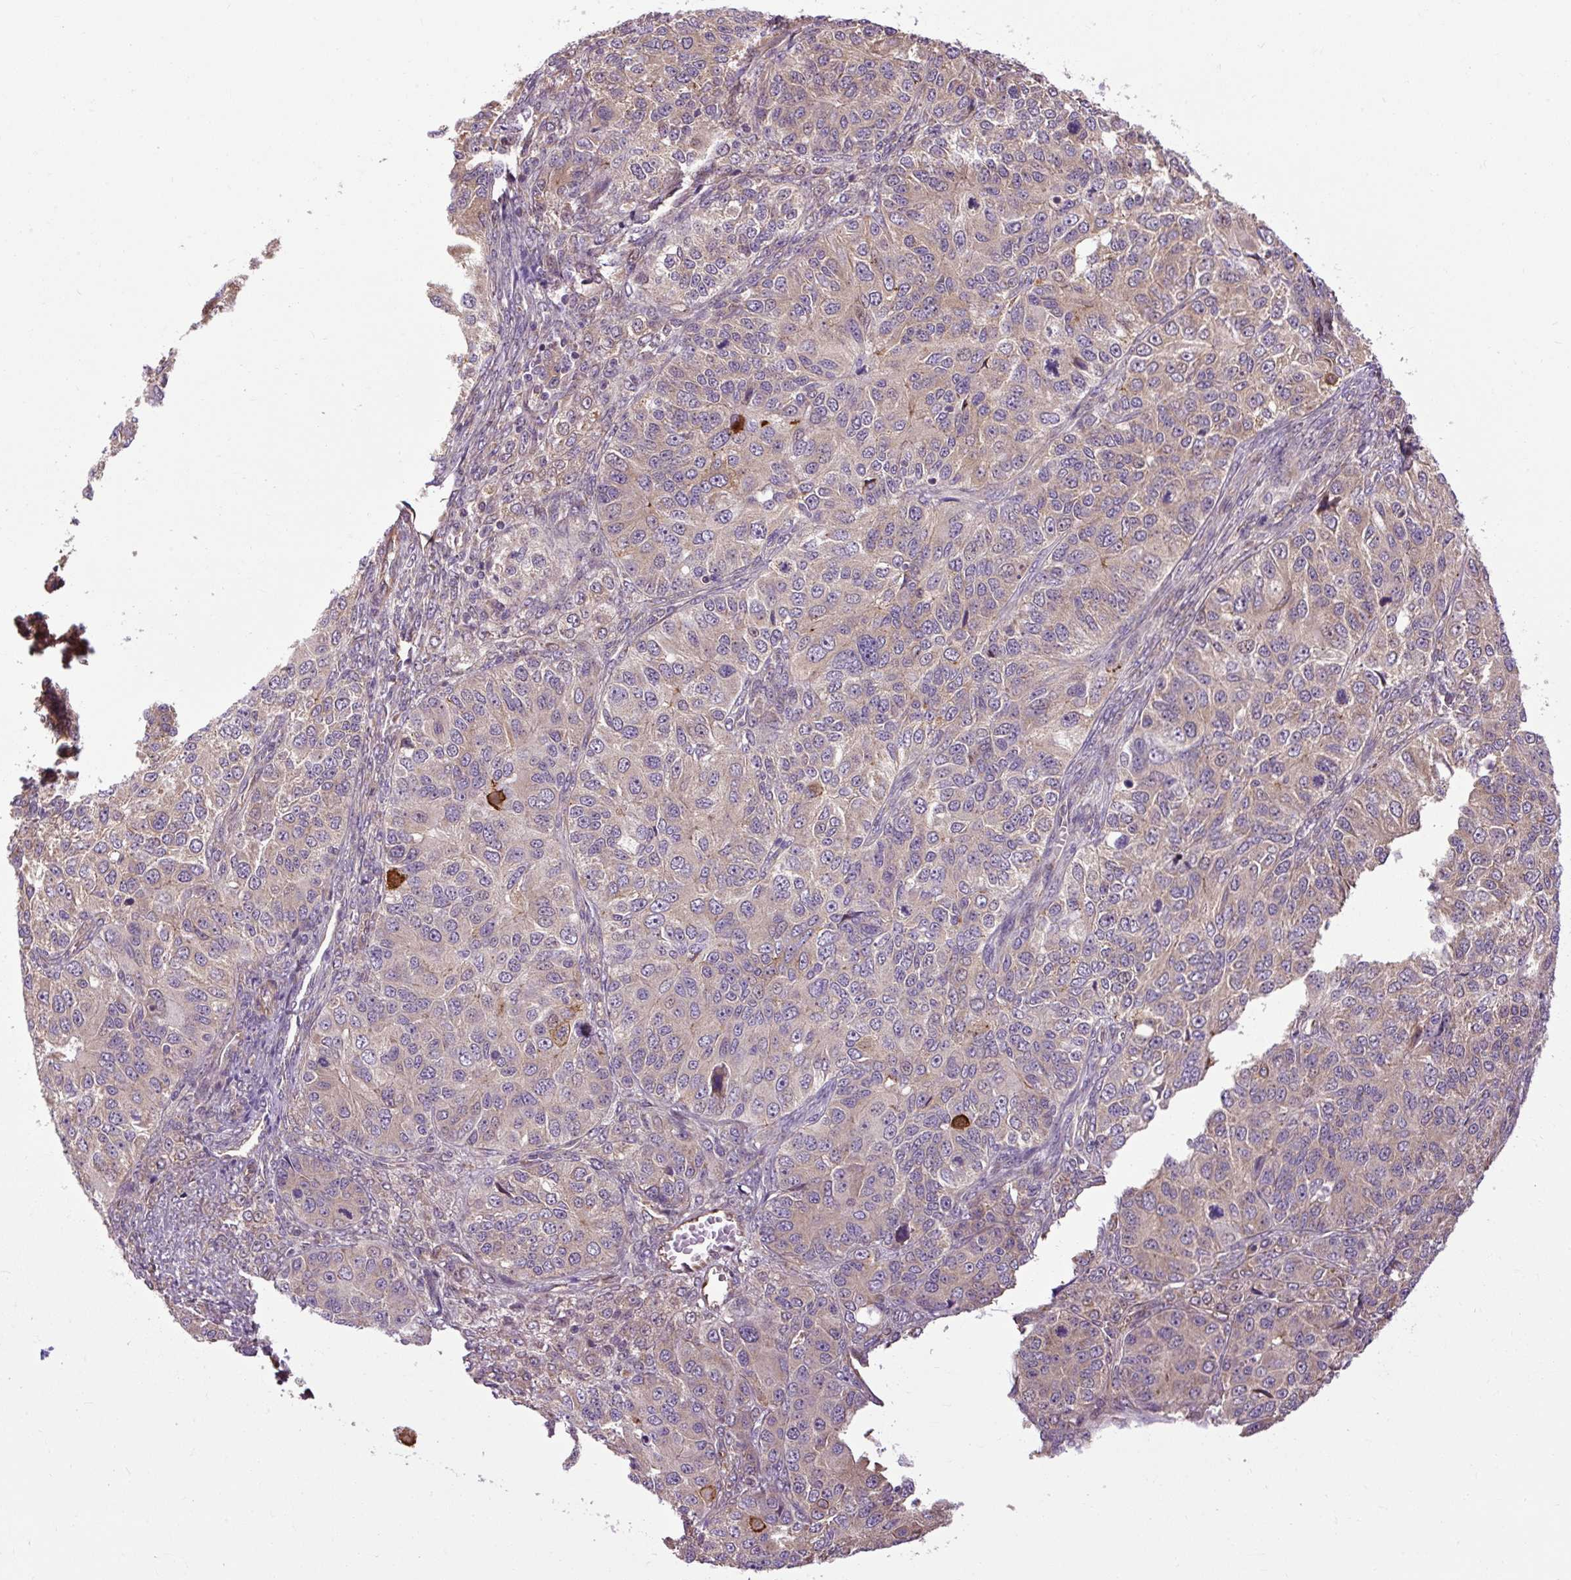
{"staining": {"intensity": "weak", "quantity": "25%-75%", "location": "cytoplasmic/membranous"}, "tissue": "ovarian cancer", "cell_type": "Tumor cells", "image_type": "cancer", "snomed": [{"axis": "morphology", "description": "Carcinoma, endometroid"}, {"axis": "topography", "description": "Ovary"}], "caption": "IHC of human ovarian cancer reveals low levels of weak cytoplasmic/membranous positivity in about 25%-75% of tumor cells.", "gene": "FLRT1", "patient": {"sex": "female", "age": 51}}